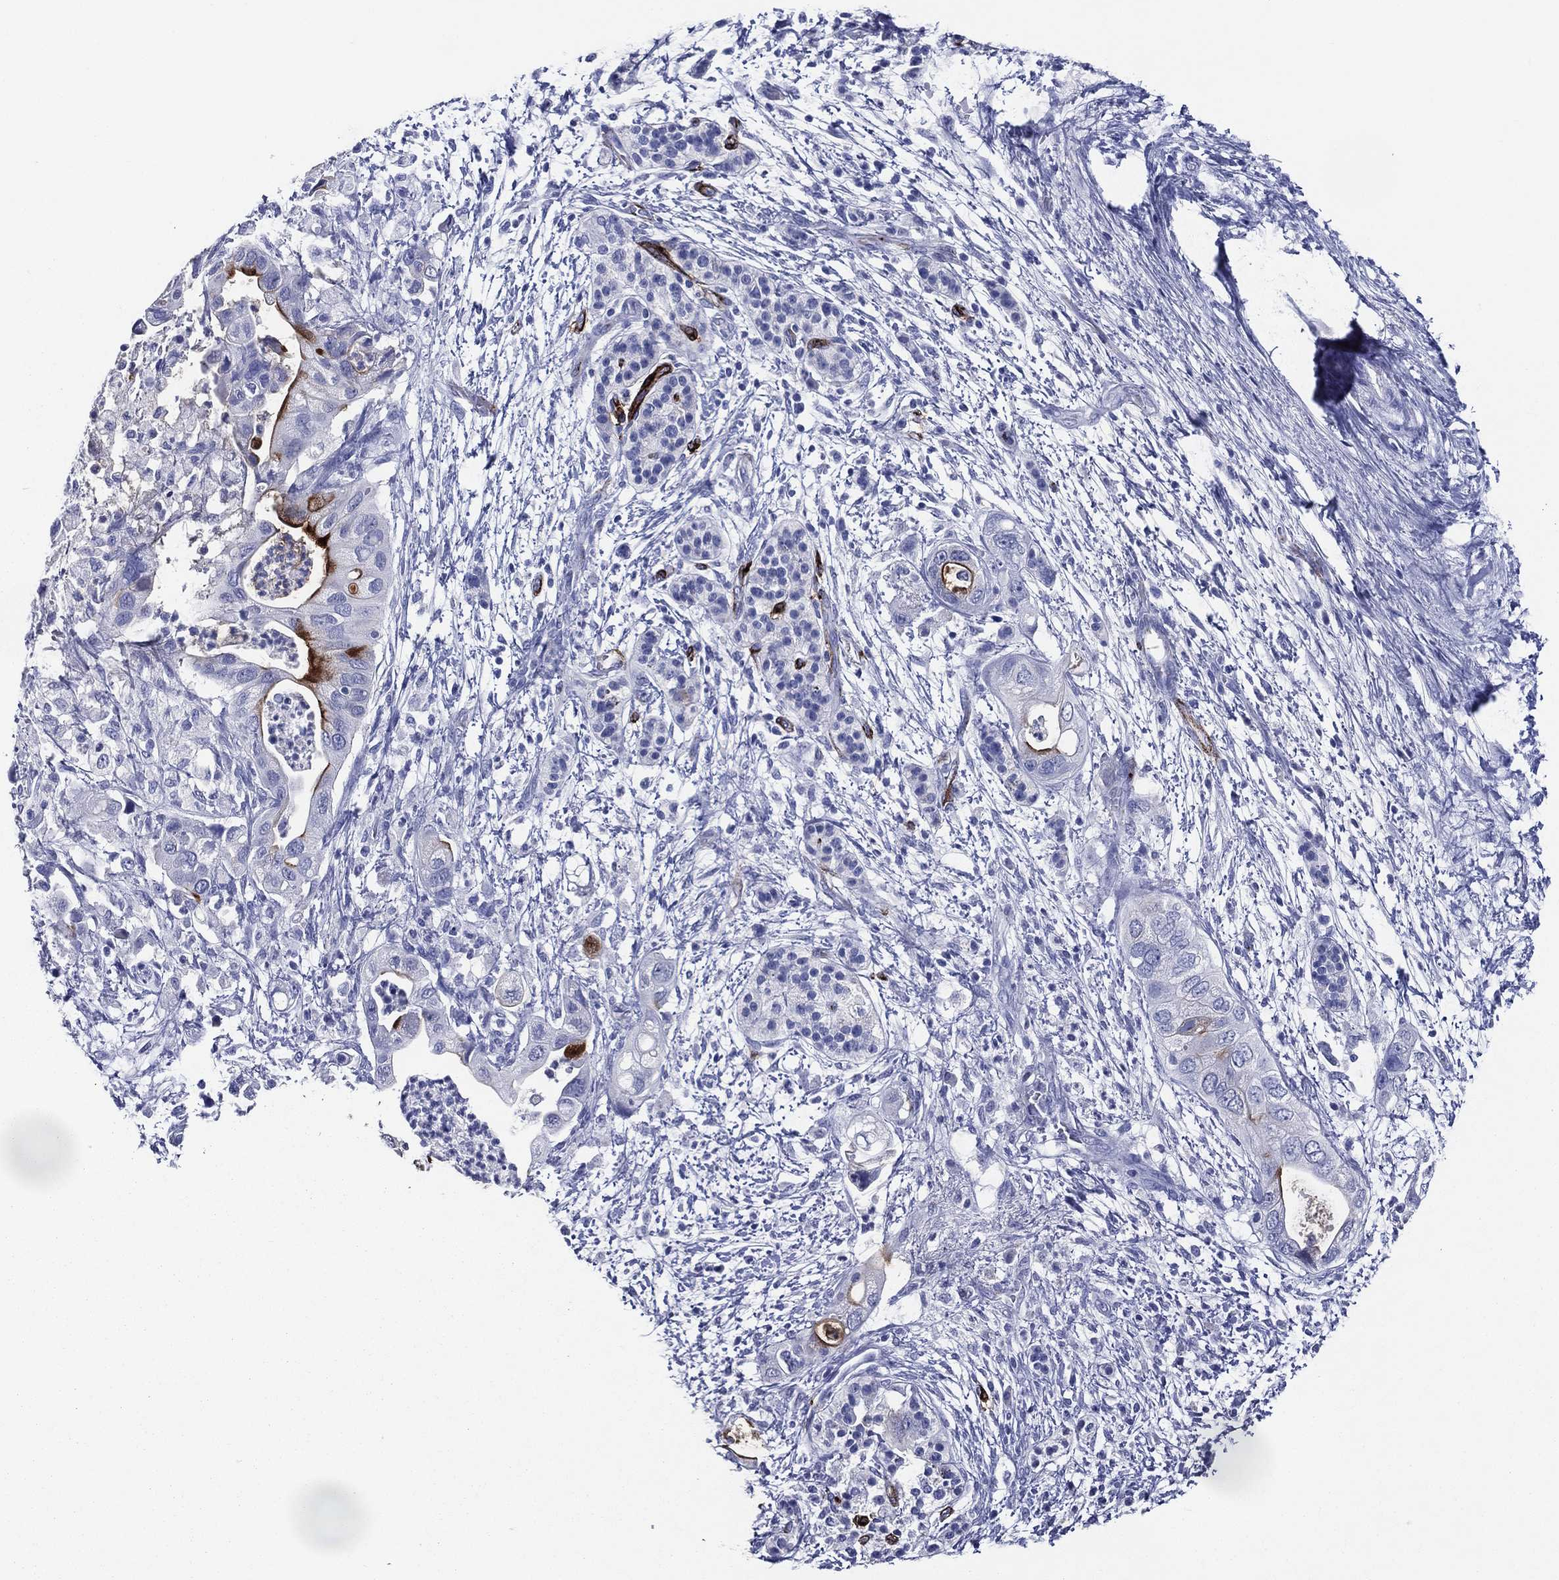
{"staining": {"intensity": "strong", "quantity": "<25%", "location": "cytoplasmic/membranous"}, "tissue": "pancreatic cancer", "cell_type": "Tumor cells", "image_type": "cancer", "snomed": [{"axis": "morphology", "description": "Adenocarcinoma, NOS"}, {"axis": "topography", "description": "Pancreas"}], "caption": "Immunohistochemistry image of human pancreatic cancer stained for a protein (brown), which shows medium levels of strong cytoplasmic/membranous positivity in approximately <25% of tumor cells.", "gene": "ACE2", "patient": {"sex": "female", "age": 72}}